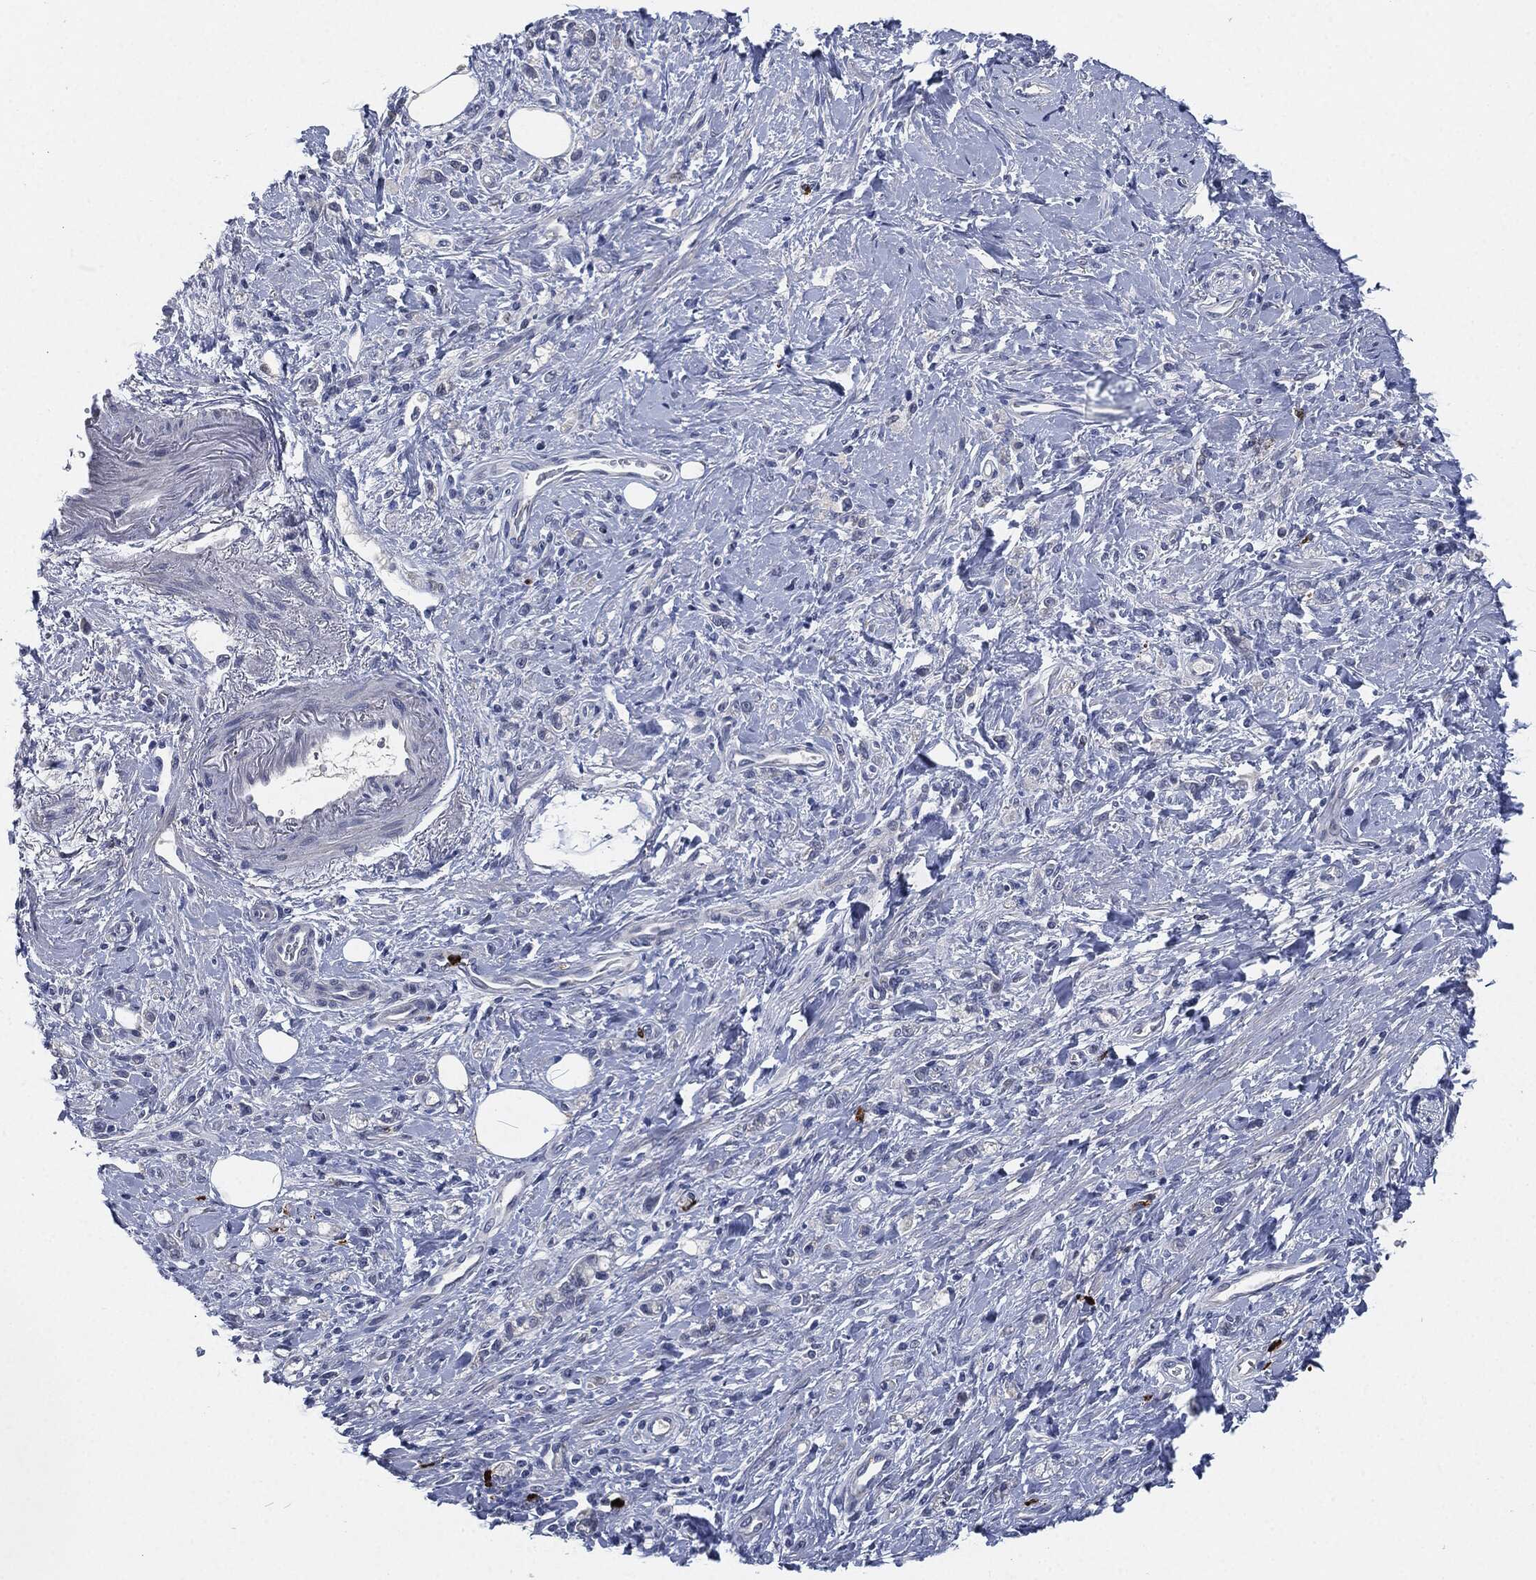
{"staining": {"intensity": "negative", "quantity": "none", "location": "none"}, "tissue": "stomach cancer", "cell_type": "Tumor cells", "image_type": "cancer", "snomed": [{"axis": "morphology", "description": "Adenocarcinoma, NOS"}, {"axis": "topography", "description": "Stomach"}], "caption": "High power microscopy photomicrograph of an immunohistochemistry (IHC) photomicrograph of stomach cancer (adenocarcinoma), revealing no significant expression in tumor cells.", "gene": "MPO", "patient": {"sex": "male", "age": 77}}